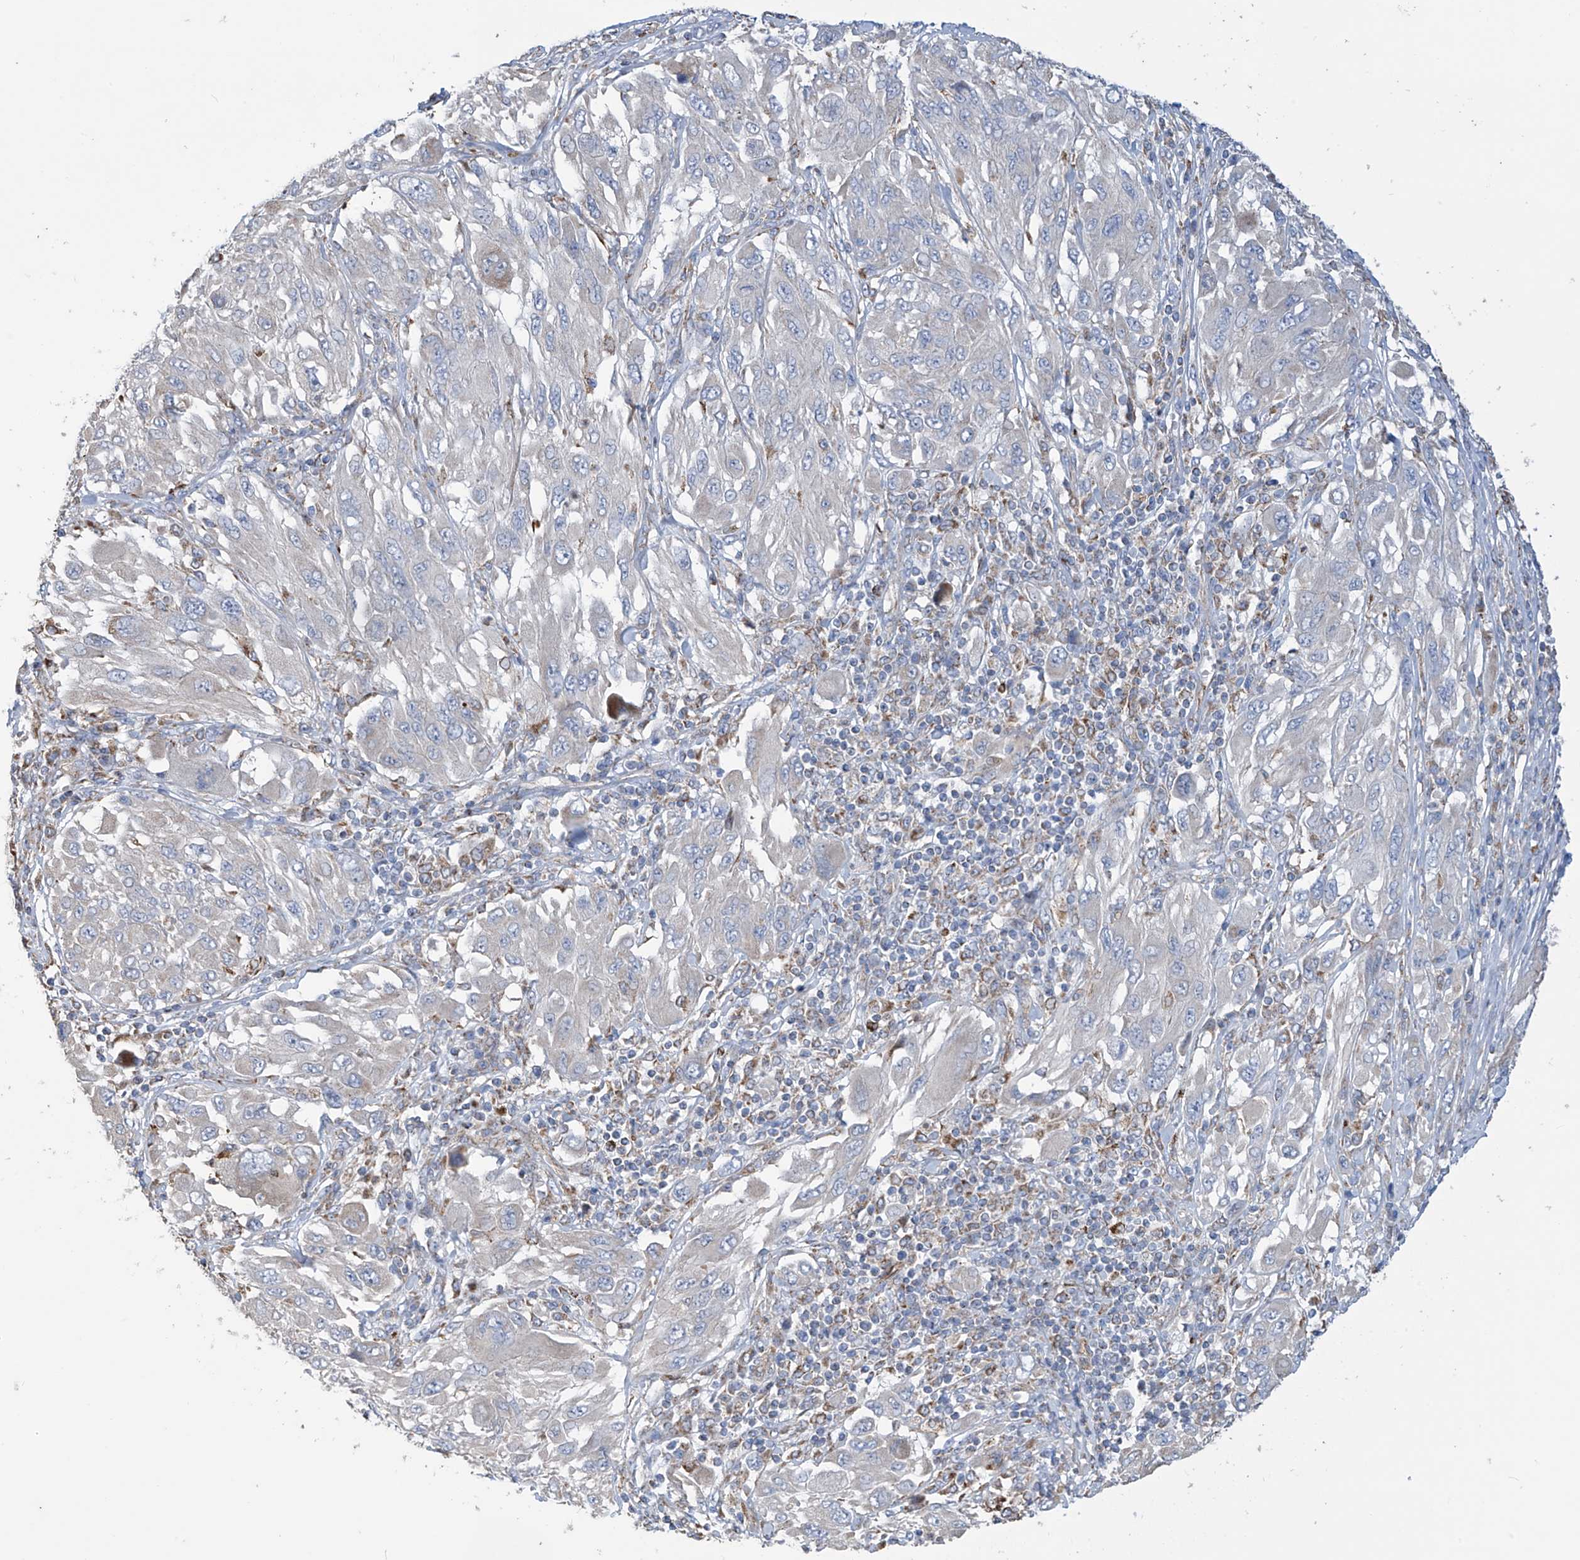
{"staining": {"intensity": "negative", "quantity": "none", "location": "none"}, "tissue": "melanoma", "cell_type": "Tumor cells", "image_type": "cancer", "snomed": [{"axis": "morphology", "description": "Malignant melanoma, NOS"}, {"axis": "topography", "description": "Skin"}], "caption": "IHC photomicrograph of human melanoma stained for a protein (brown), which reveals no staining in tumor cells.", "gene": "EIF5B", "patient": {"sex": "female", "age": 91}}